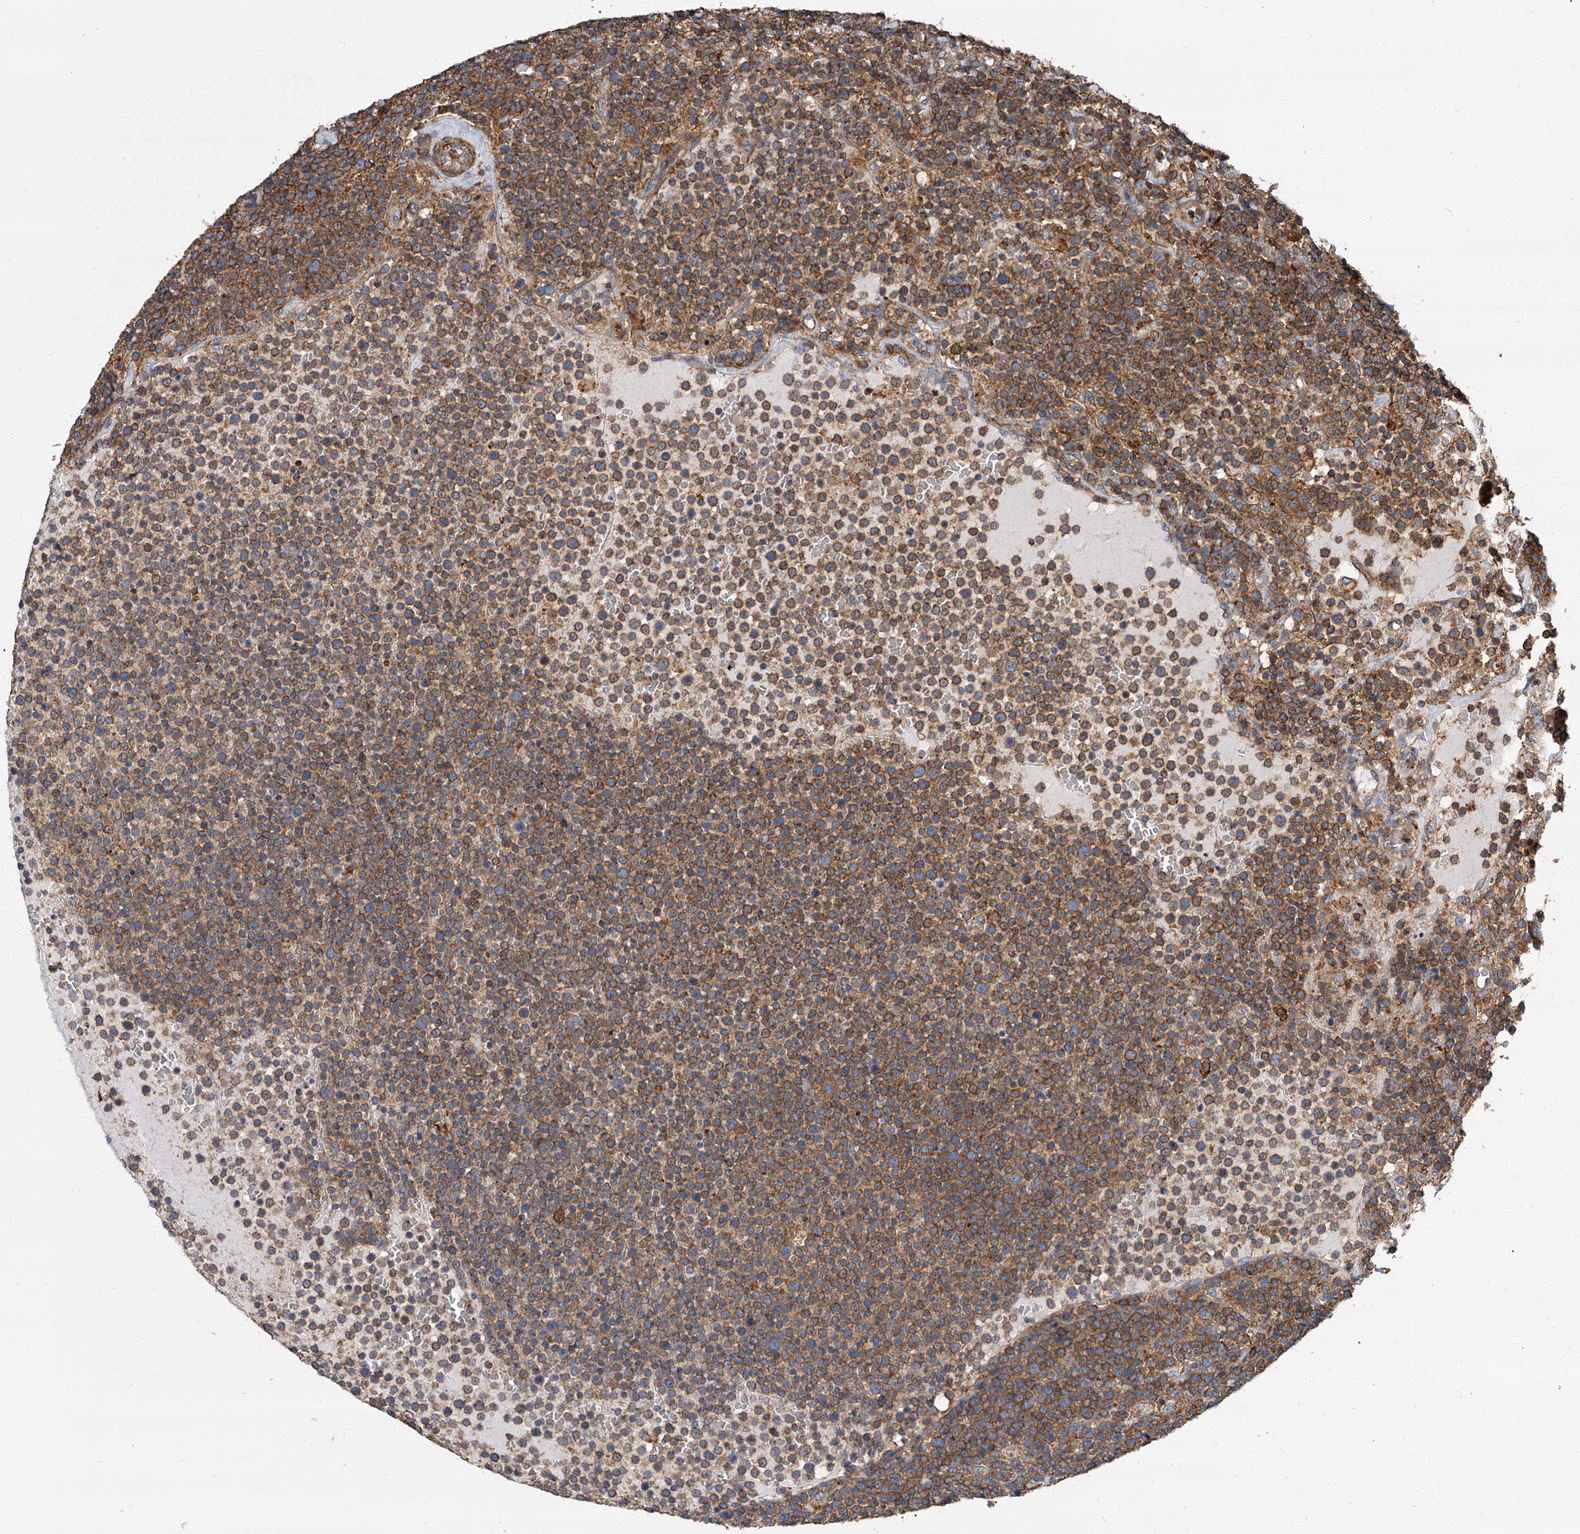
{"staining": {"intensity": "moderate", "quantity": ">75%", "location": "cytoplasmic/membranous"}, "tissue": "lymphoma", "cell_type": "Tumor cells", "image_type": "cancer", "snomed": [{"axis": "morphology", "description": "Malignant lymphoma, non-Hodgkin's type, High grade"}, {"axis": "topography", "description": "Lymph node"}], "caption": "IHC micrograph of neoplastic tissue: malignant lymphoma, non-Hodgkin's type (high-grade) stained using immunohistochemistry exhibits medium levels of moderate protein expression localized specifically in the cytoplasmic/membranous of tumor cells, appearing as a cytoplasmic/membranous brown color.", "gene": "PISD", "patient": {"sex": "male", "age": 61}}